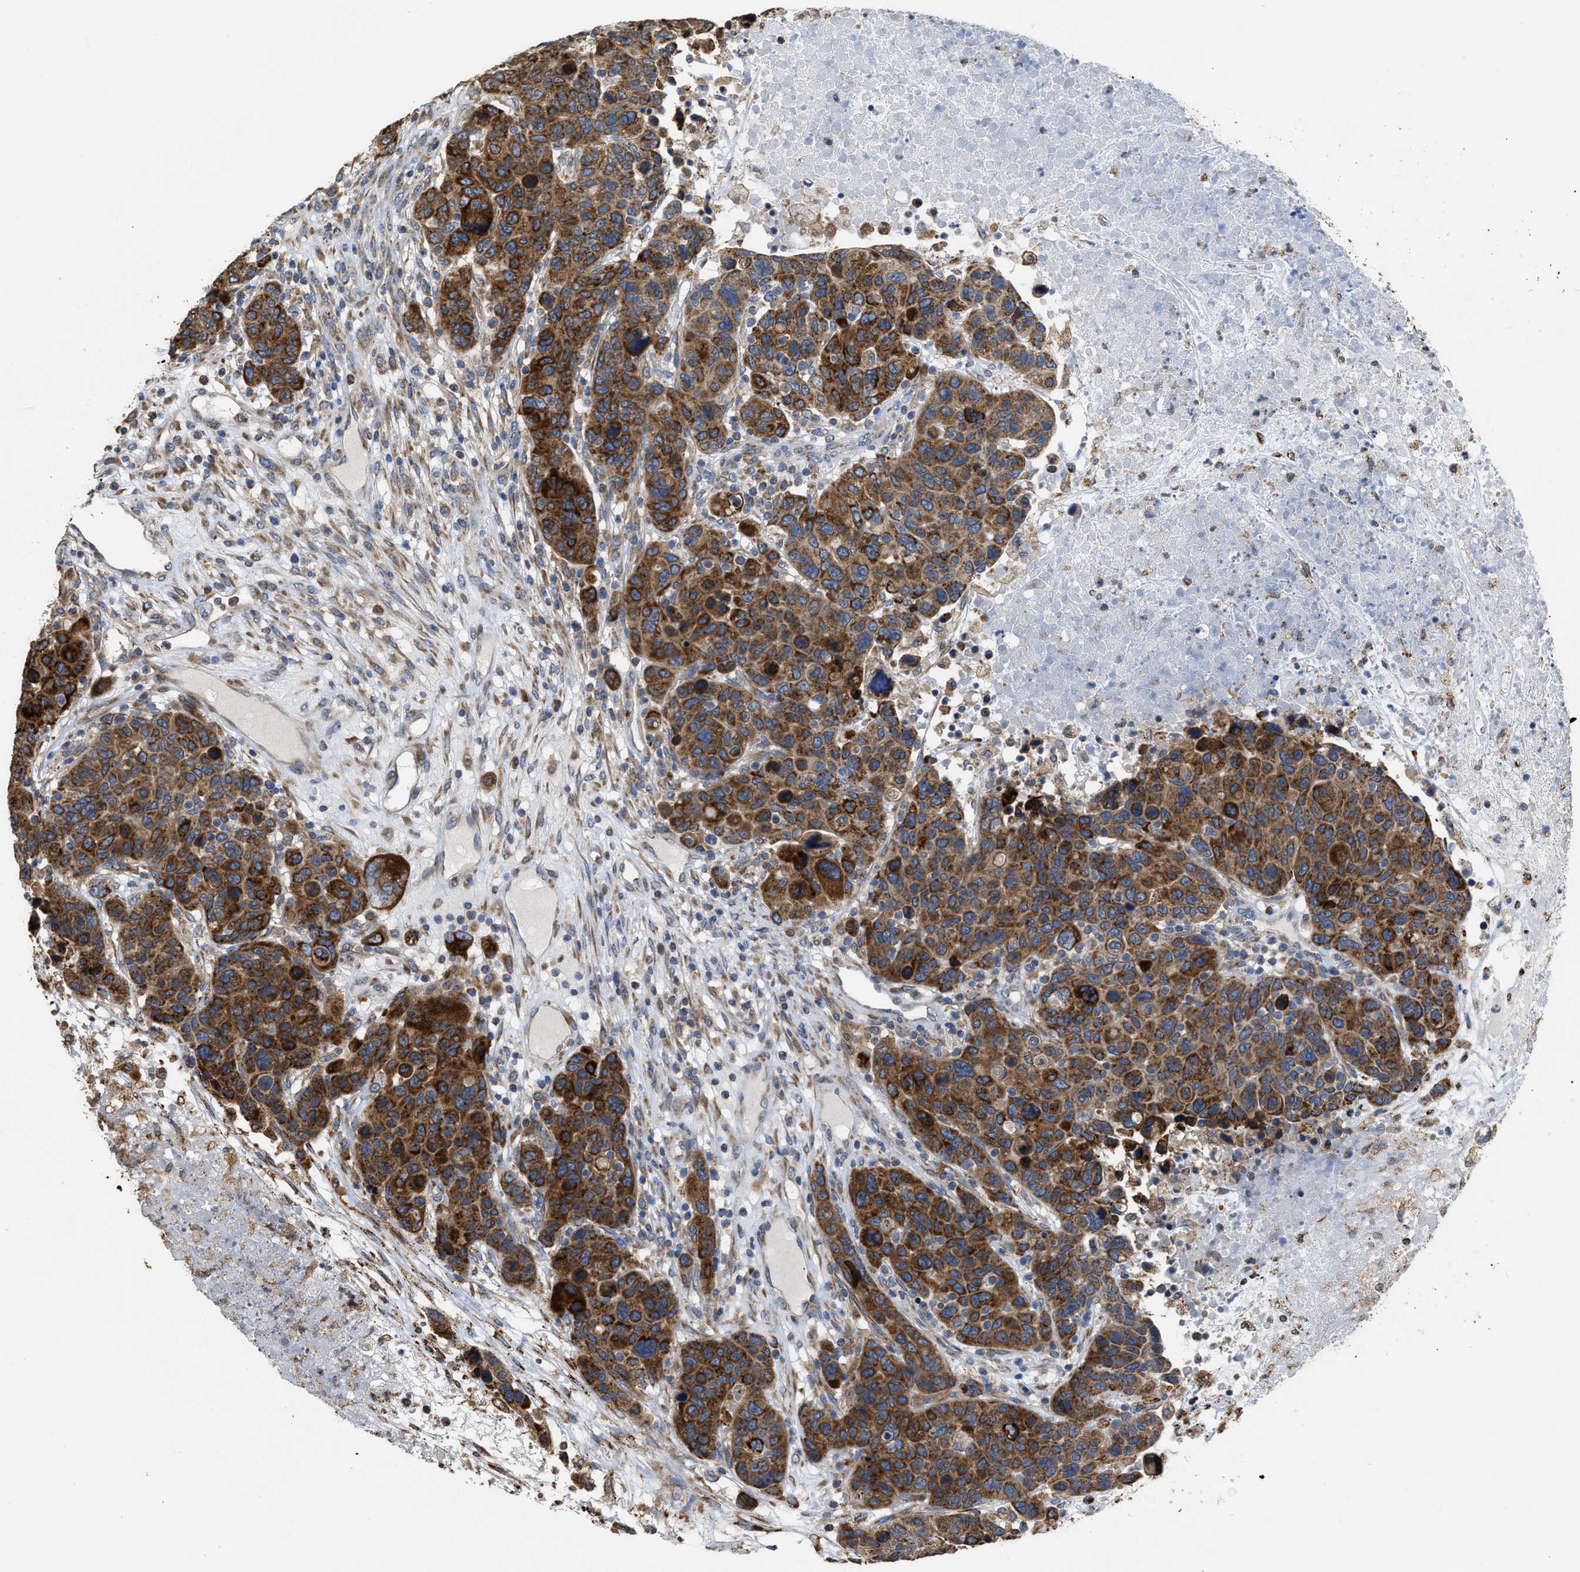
{"staining": {"intensity": "strong", "quantity": ">75%", "location": "cytoplasmic/membranous"}, "tissue": "breast cancer", "cell_type": "Tumor cells", "image_type": "cancer", "snomed": [{"axis": "morphology", "description": "Duct carcinoma"}, {"axis": "topography", "description": "Breast"}], "caption": "Immunohistochemistry histopathology image of neoplastic tissue: human breast cancer (infiltrating ductal carcinoma) stained using IHC exhibits high levels of strong protein expression localized specifically in the cytoplasmic/membranous of tumor cells, appearing as a cytoplasmic/membranous brown color.", "gene": "AK2", "patient": {"sex": "female", "age": 37}}